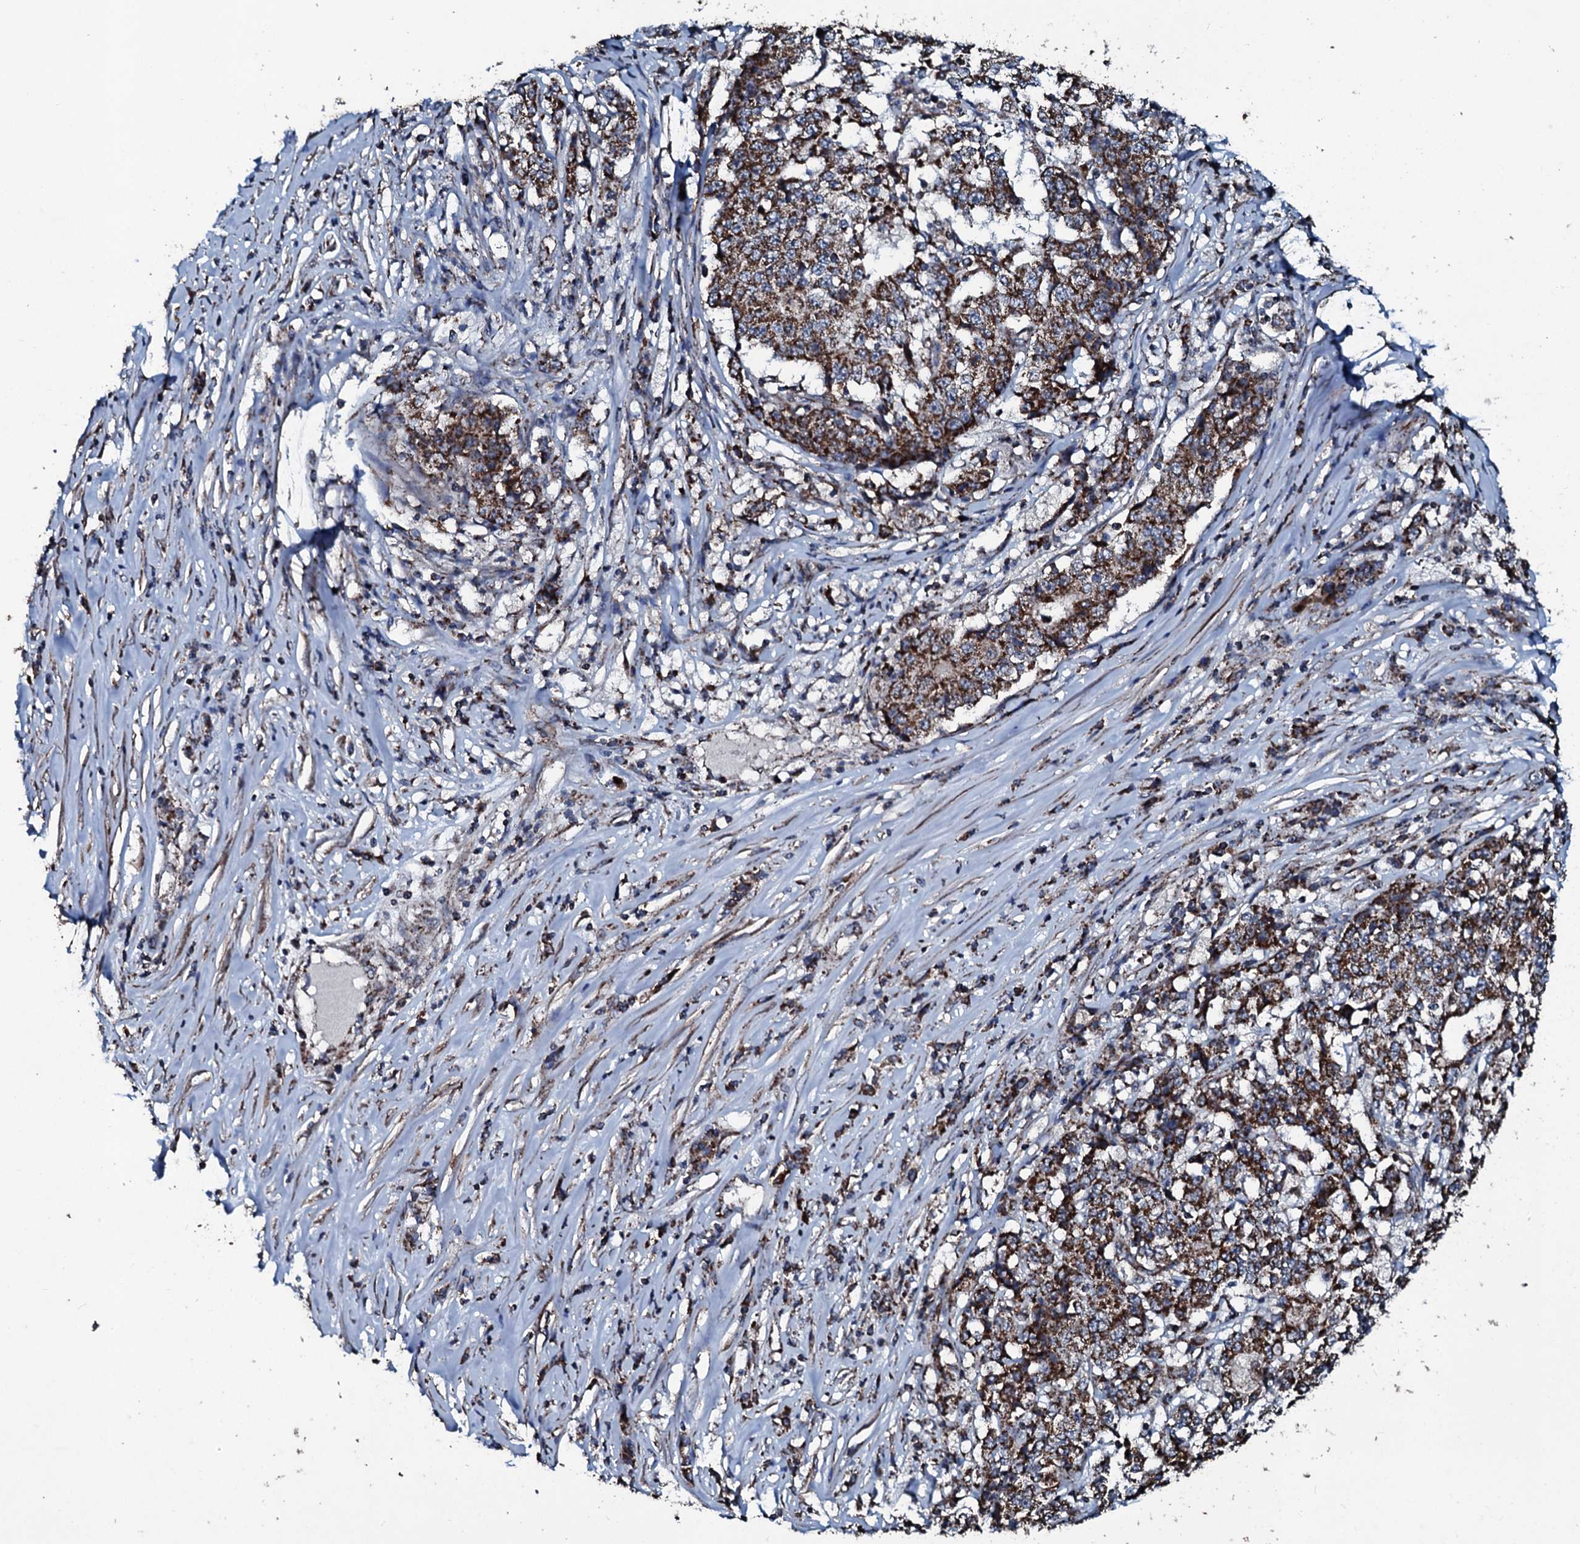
{"staining": {"intensity": "strong", "quantity": "25%-75%", "location": "cytoplasmic/membranous"}, "tissue": "stomach cancer", "cell_type": "Tumor cells", "image_type": "cancer", "snomed": [{"axis": "morphology", "description": "Adenocarcinoma, NOS"}, {"axis": "topography", "description": "Stomach"}], "caption": "Immunohistochemistry staining of stomach cancer (adenocarcinoma), which reveals high levels of strong cytoplasmic/membranous expression in approximately 25%-75% of tumor cells indicating strong cytoplasmic/membranous protein staining. The staining was performed using DAB (3,3'-diaminobenzidine) (brown) for protein detection and nuclei were counterstained in hematoxylin (blue).", "gene": "DYNC2I2", "patient": {"sex": "male", "age": 59}}